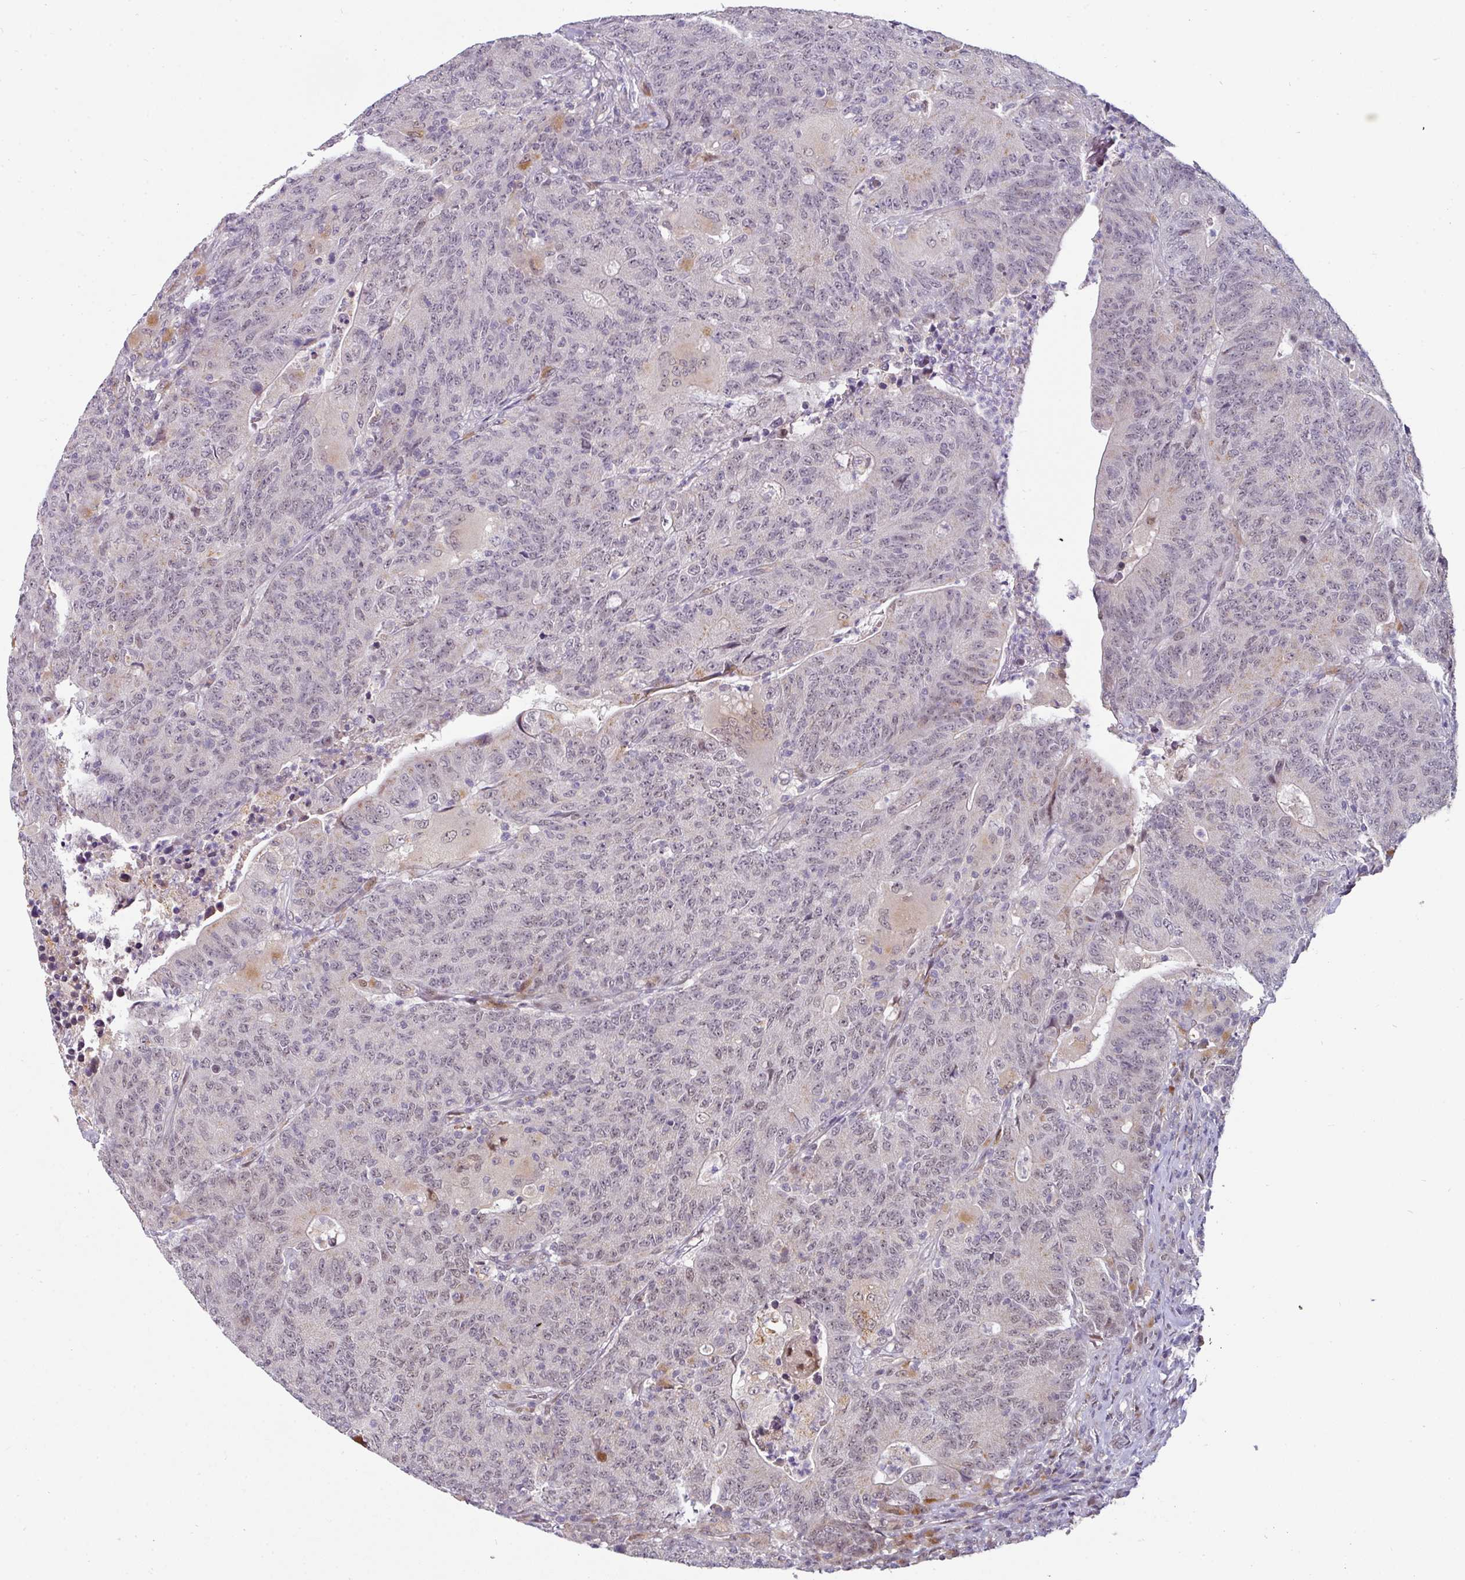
{"staining": {"intensity": "negative", "quantity": "none", "location": "none"}, "tissue": "colorectal cancer", "cell_type": "Tumor cells", "image_type": "cancer", "snomed": [{"axis": "morphology", "description": "Adenocarcinoma, NOS"}, {"axis": "topography", "description": "Colon"}], "caption": "Tumor cells are negative for protein expression in human colorectal cancer (adenocarcinoma).", "gene": "SWSAP1", "patient": {"sex": "female", "age": 75}}